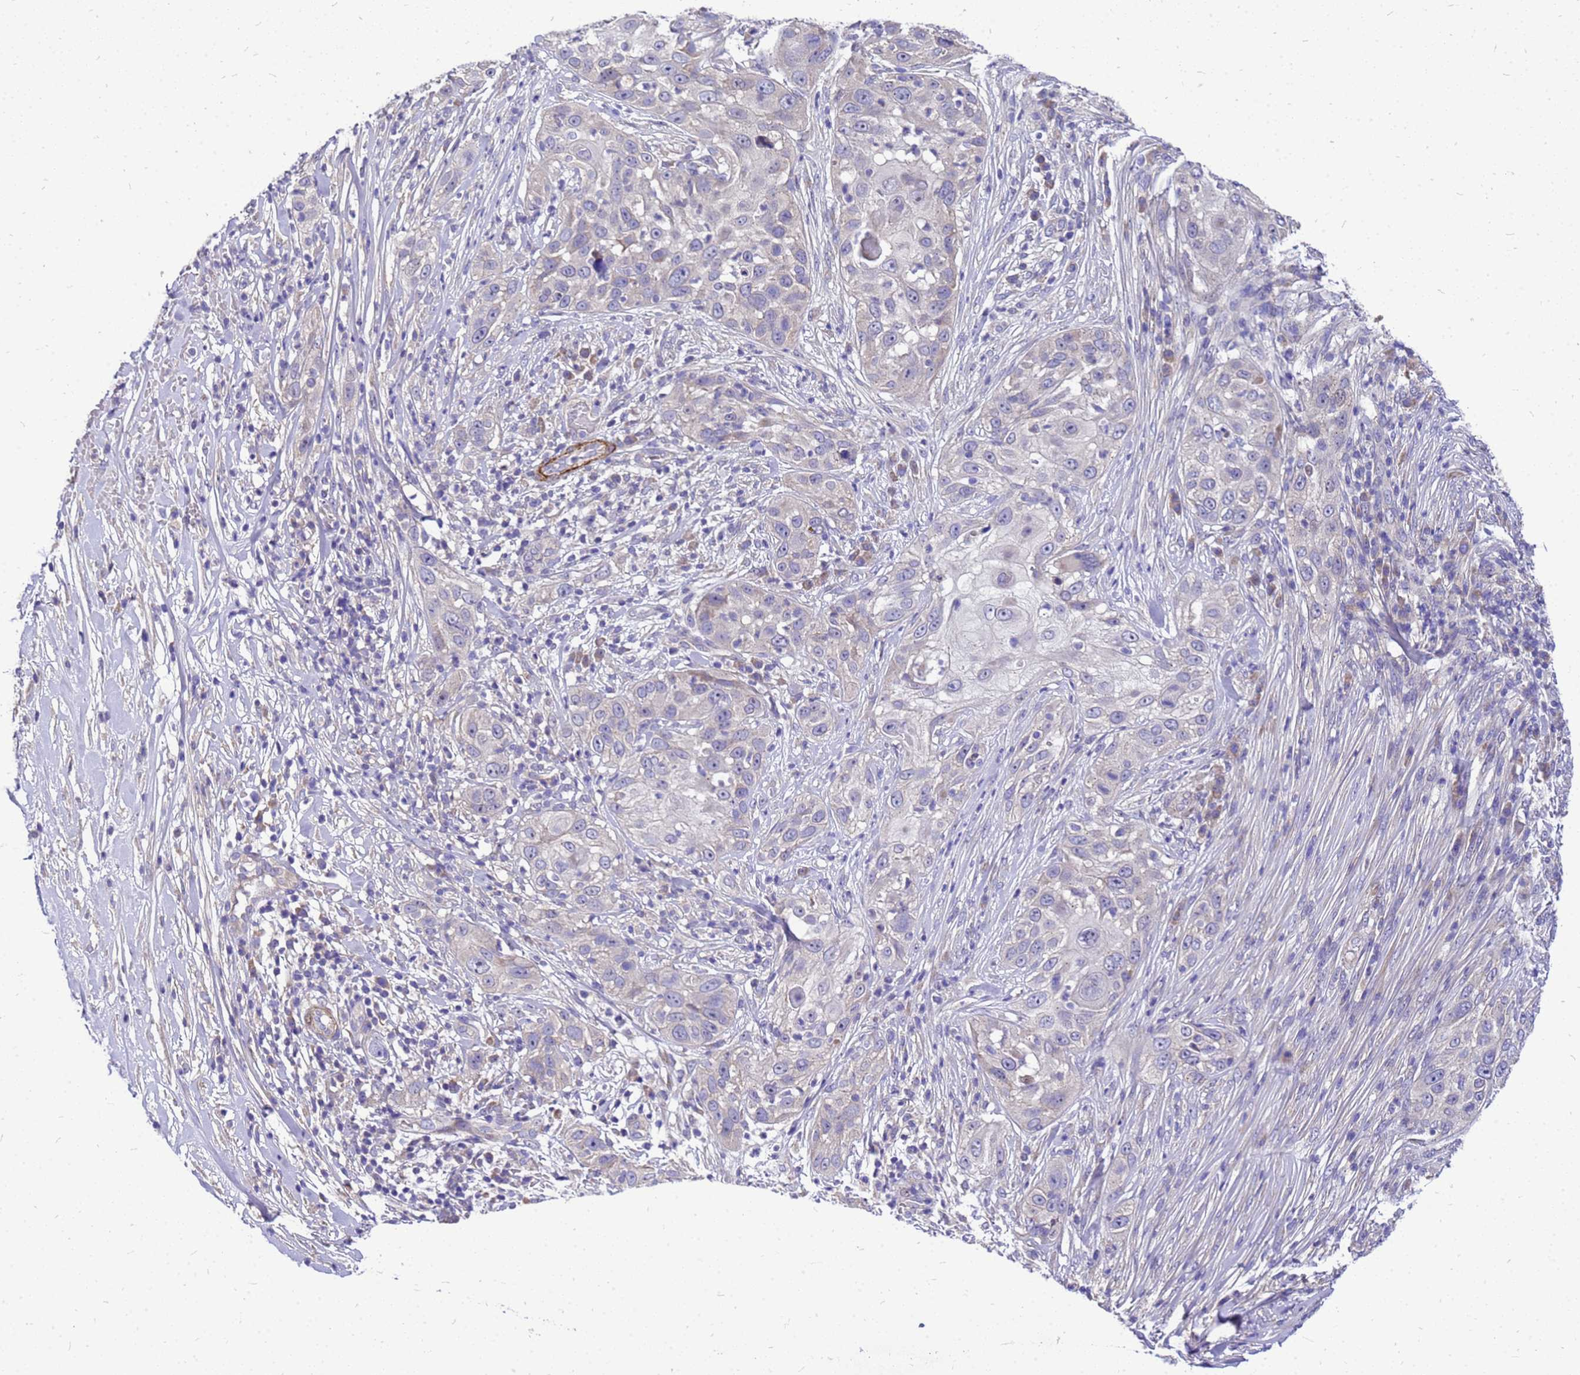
{"staining": {"intensity": "negative", "quantity": "none", "location": "none"}, "tissue": "skin cancer", "cell_type": "Tumor cells", "image_type": "cancer", "snomed": [{"axis": "morphology", "description": "Squamous cell carcinoma, NOS"}, {"axis": "topography", "description": "Skin"}], "caption": "High magnification brightfield microscopy of skin cancer stained with DAB (brown) and counterstained with hematoxylin (blue): tumor cells show no significant expression.", "gene": "POP7", "patient": {"sex": "female", "age": 44}}